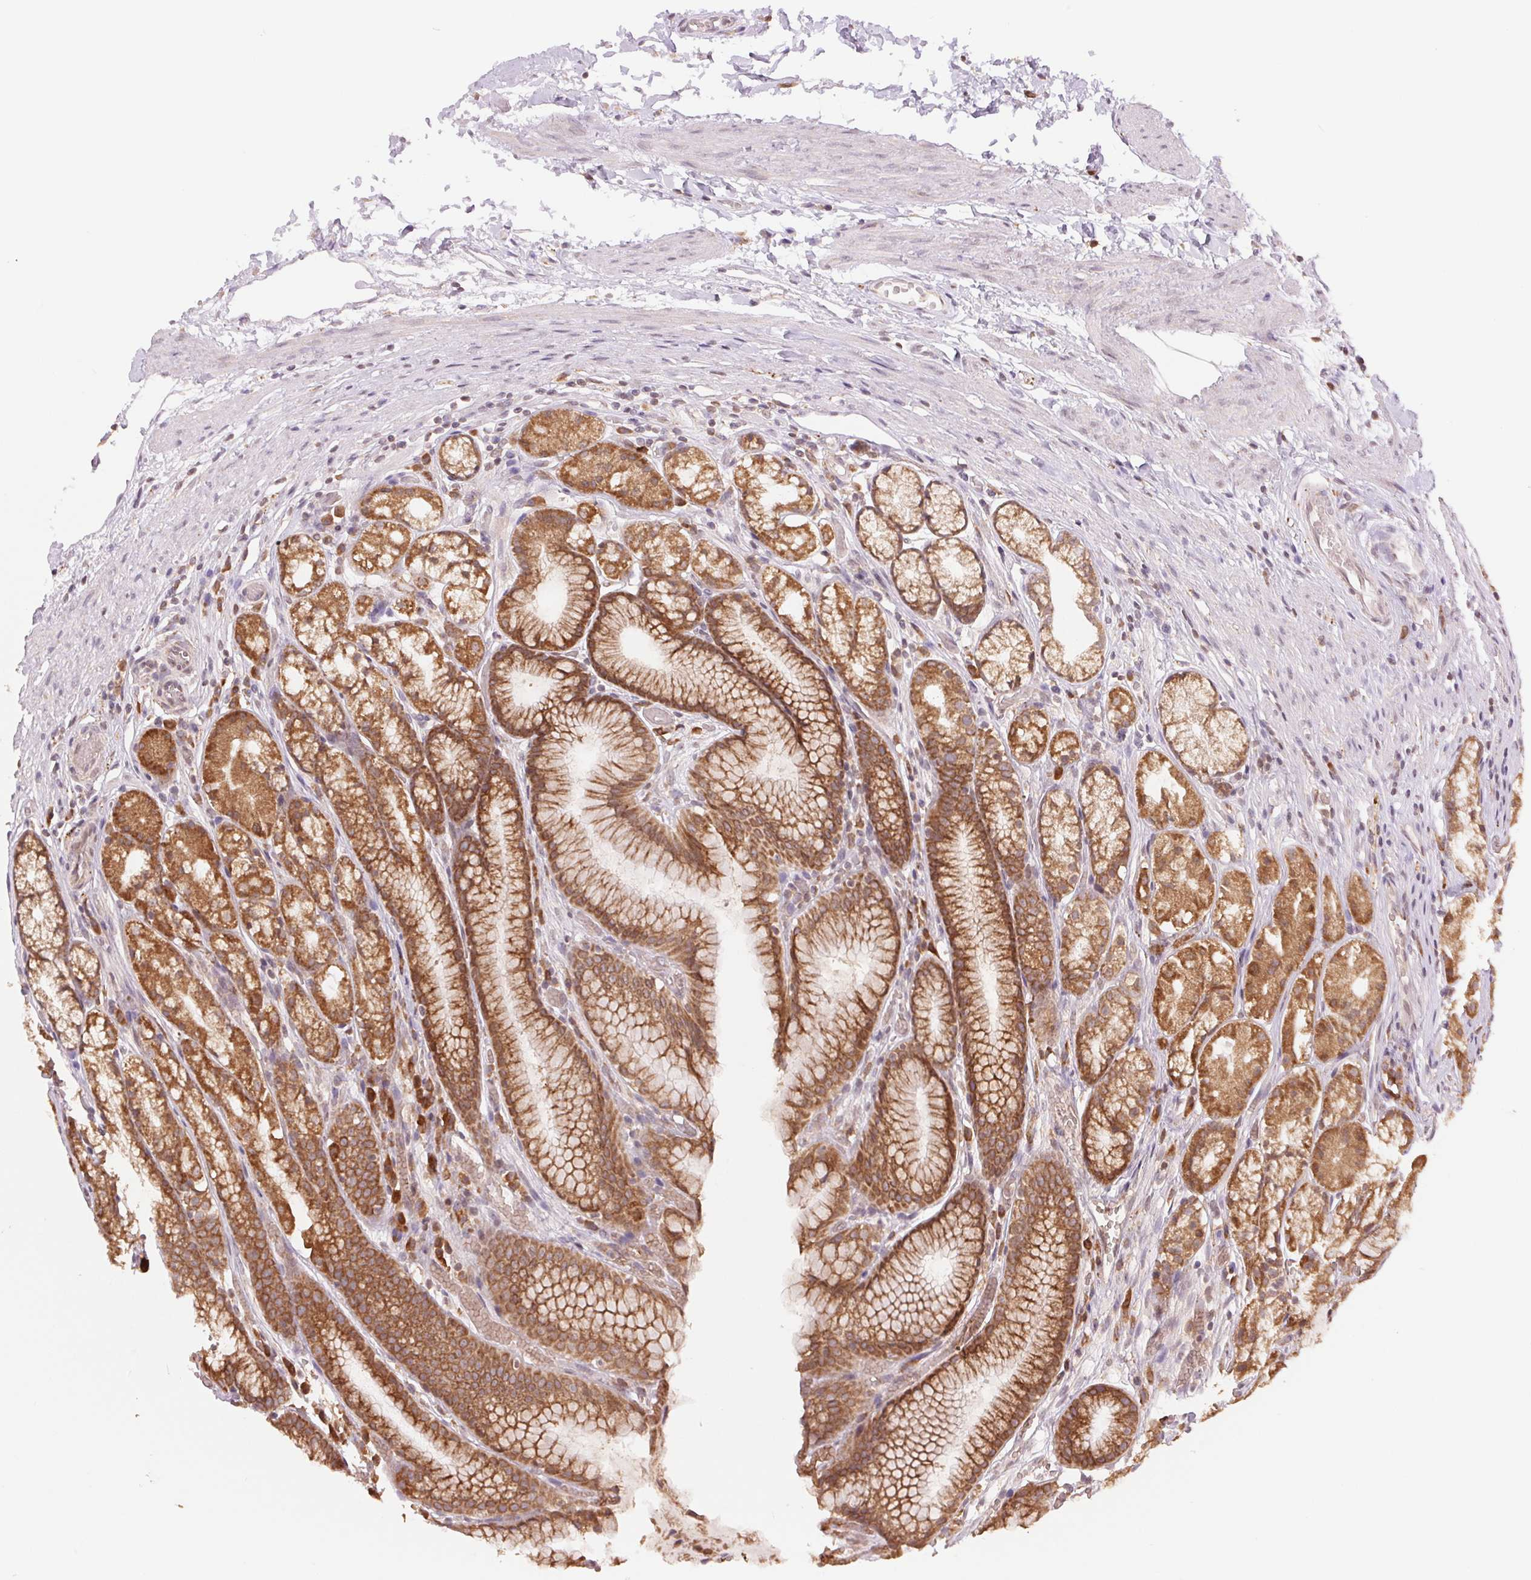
{"staining": {"intensity": "moderate", "quantity": ">75%", "location": "cytoplasmic/membranous"}, "tissue": "stomach", "cell_type": "Glandular cells", "image_type": "normal", "snomed": [{"axis": "morphology", "description": "Normal tissue, NOS"}, {"axis": "topography", "description": "Stomach"}], "caption": "Protein positivity by IHC reveals moderate cytoplasmic/membranous positivity in about >75% of glandular cells in benign stomach.", "gene": "TECR", "patient": {"sex": "male", "age": 70}}